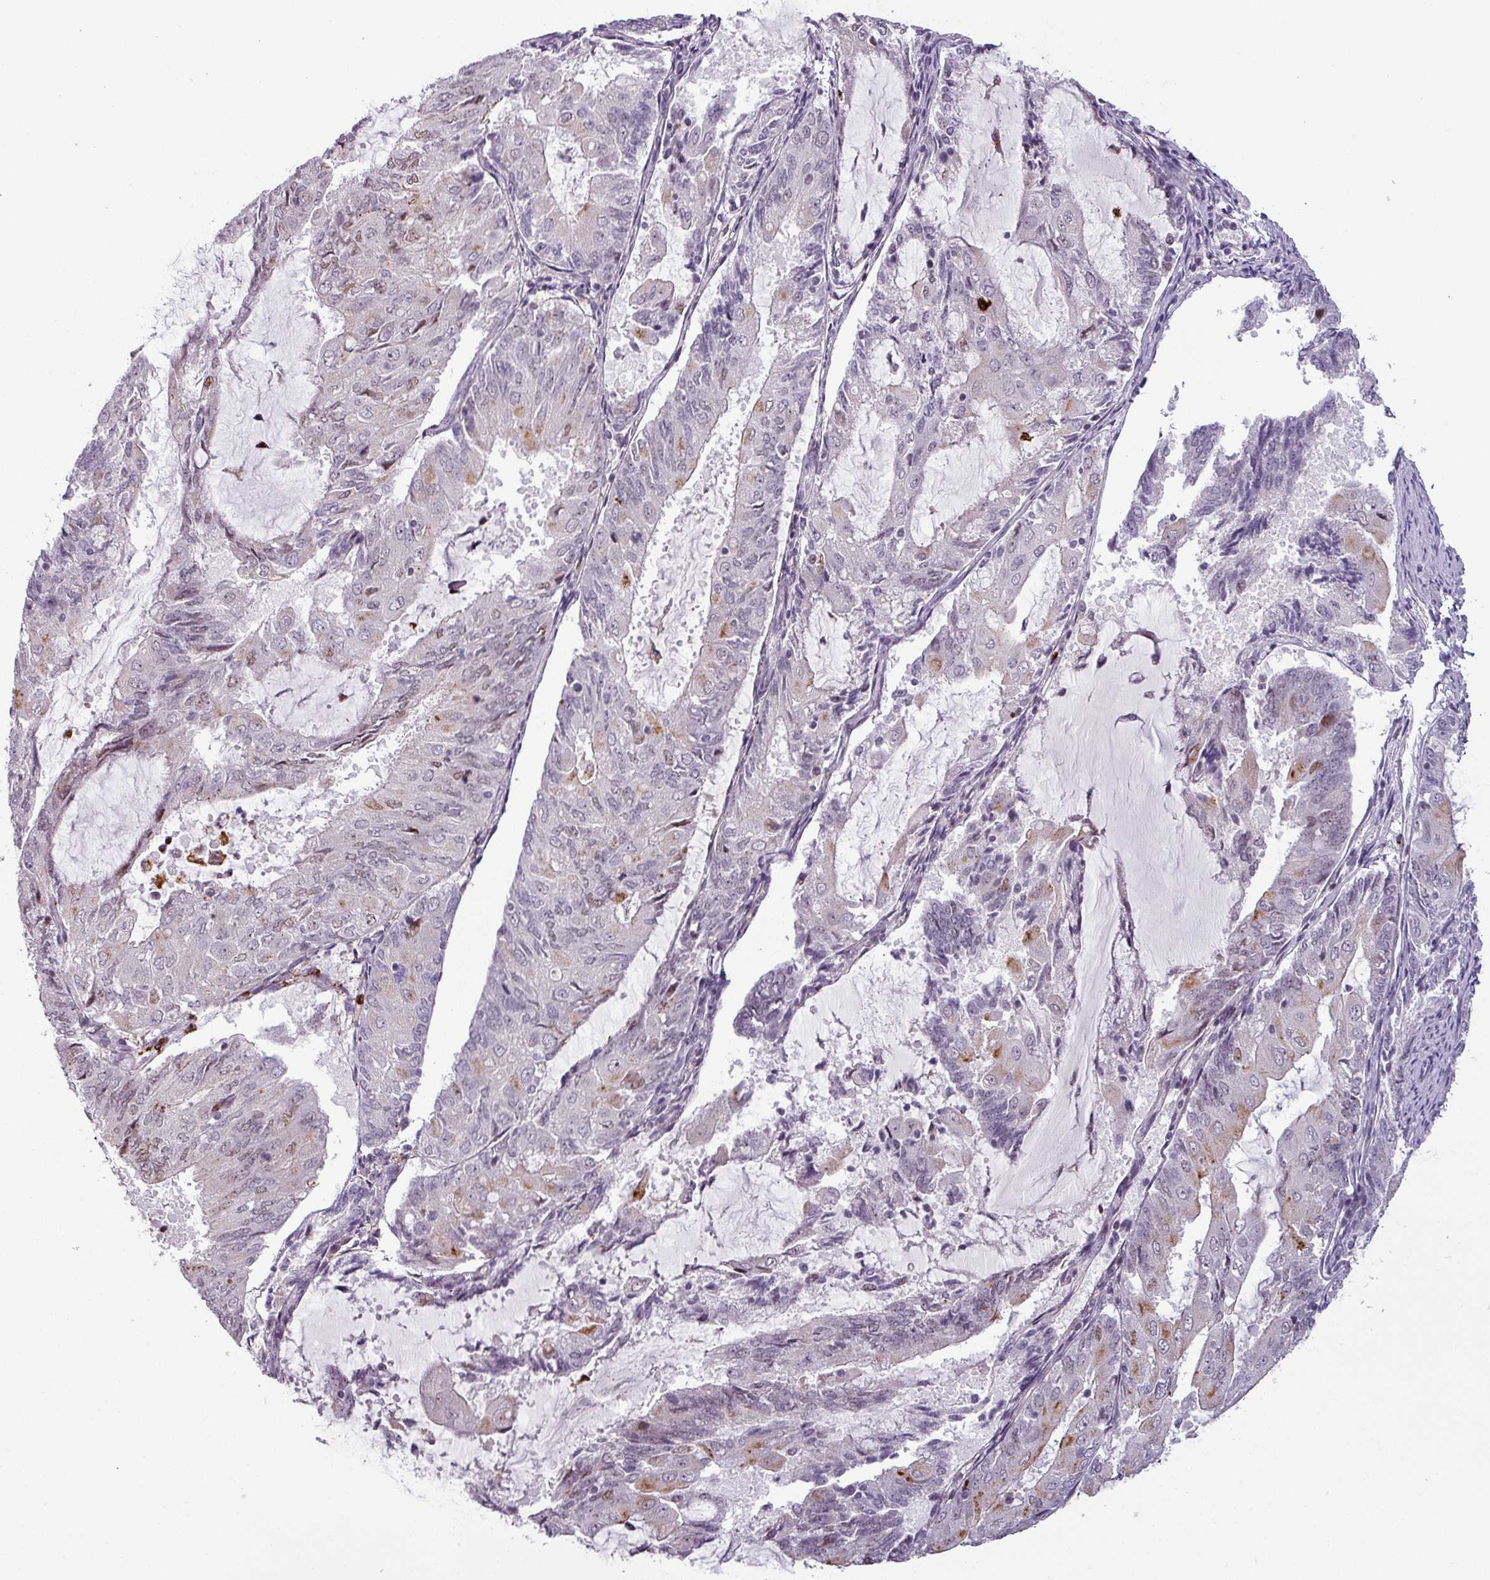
{"staining": {"intensity": "moderate", "quantity": "<25%", "location": "nuclear"}, "tissue": "endometrial cancer", "cell_type": "Tumor cells", "image_type": "cancer", "snomed": [{"axis": "morphology", "description": "Adenocarcinoma, NOS"}, {"axis": "topography", "description": "Endometrium"}], "caption": "This photomicrograph displays immunohistochemistry (IHC) staining of human adenocarcinoma (endometrial), with low moderate nuclear positivity in about <25% of tumor cells.", "gene": "TMEFF1", "patient": {"sex": "female", "age": 81}}